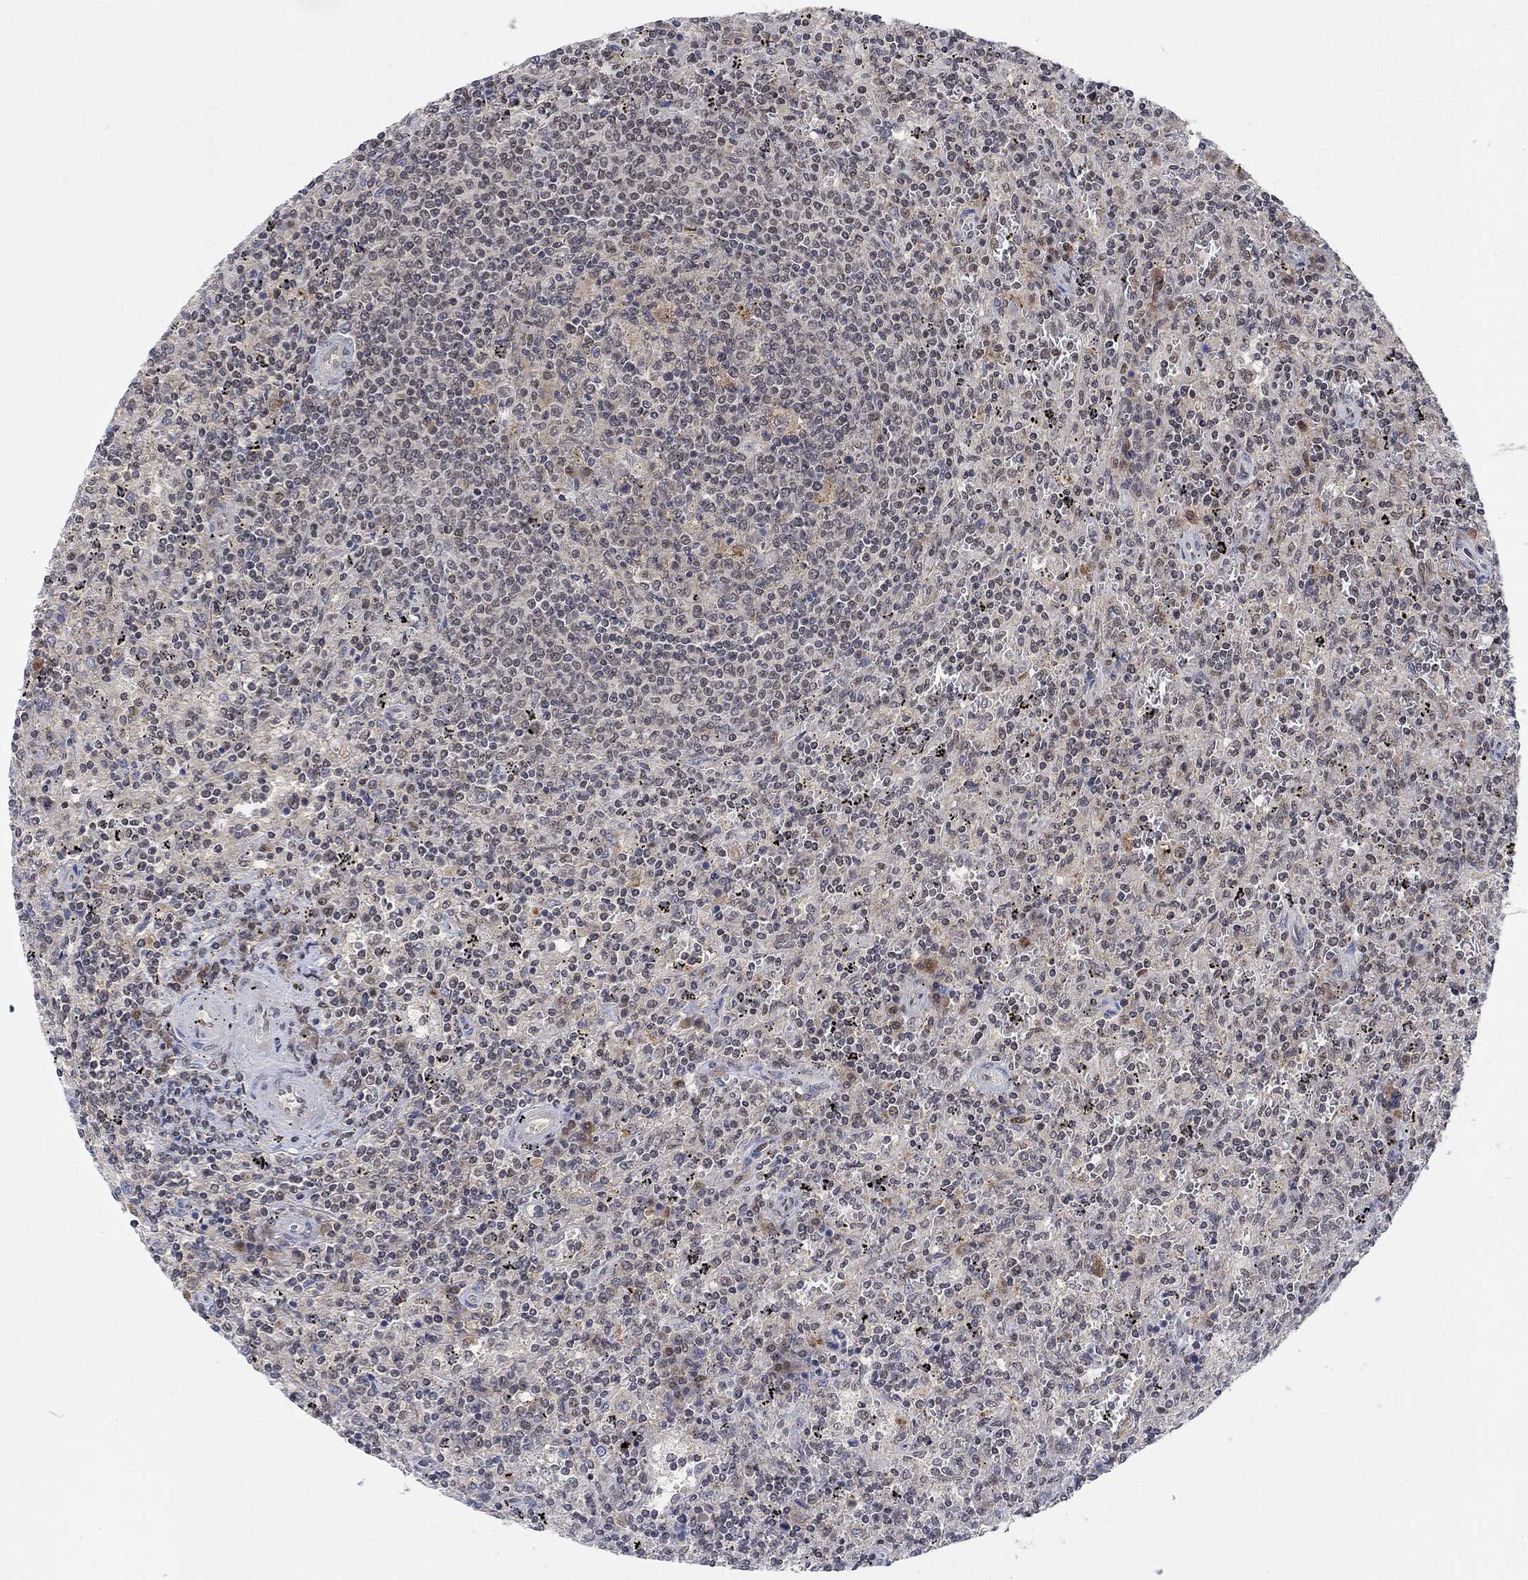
{"staining": {"intensity": "negative", "quantity": "none", "location": "none"}, "tissue": "lymphoma", "cell_type": "Tumor cells", "image_type": "cancer", "snomed": [{"axis": "morphology", "description": "Malignant lymphoma, non-Hodgkin's type, Low grade"}, {"axis": "topography", "description": "Spleen"}], "caption": "Low-grade malignant lymphoma, non-Hodgkin's type stained for a protein using immunohistochemistry (IHC) displays no positivity tumor cells.", "gene": "THAP8", "patient": {"sex": "male", "age": 62}}